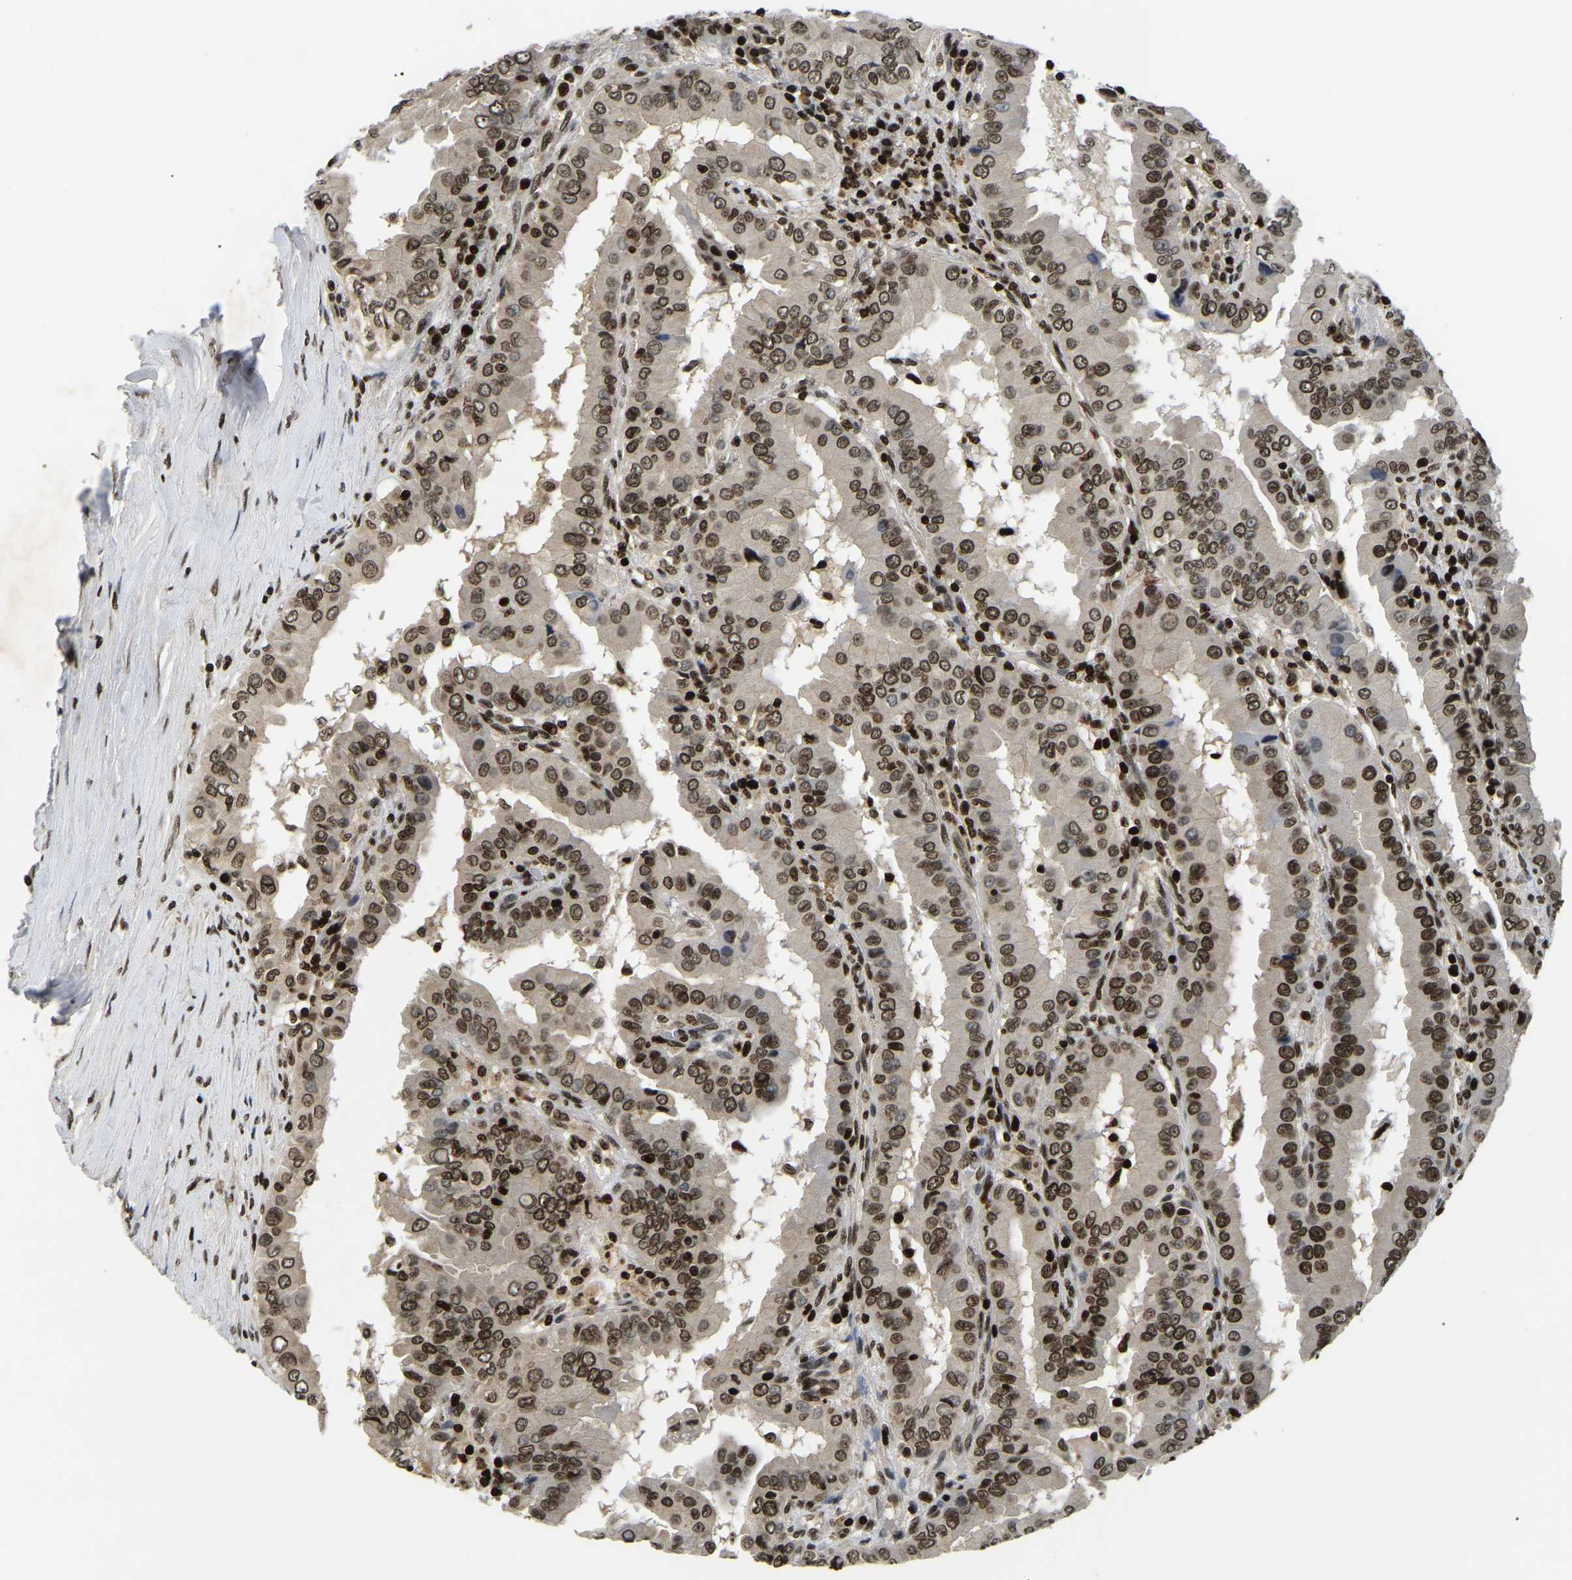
{"staining": {"intensity": "moderate", "quantity": ">75%", "location": "nuclear"}, "tissue": "thyroid cancer", "cell_type": "Tumor cells", "image_type": "cancer", "snomed": [{"axis": "morphology", "description": "Papillary adenocarcinoma, NOS"}, {"axis": "topography", "description": "Thyroid gland"}], "caption": "Tumor cells display moderate nuclear positivity in about >75% of cells in thyroid cancer.", "gene": "LRRC61", "patient": {"sex": "male", "age": 33}}